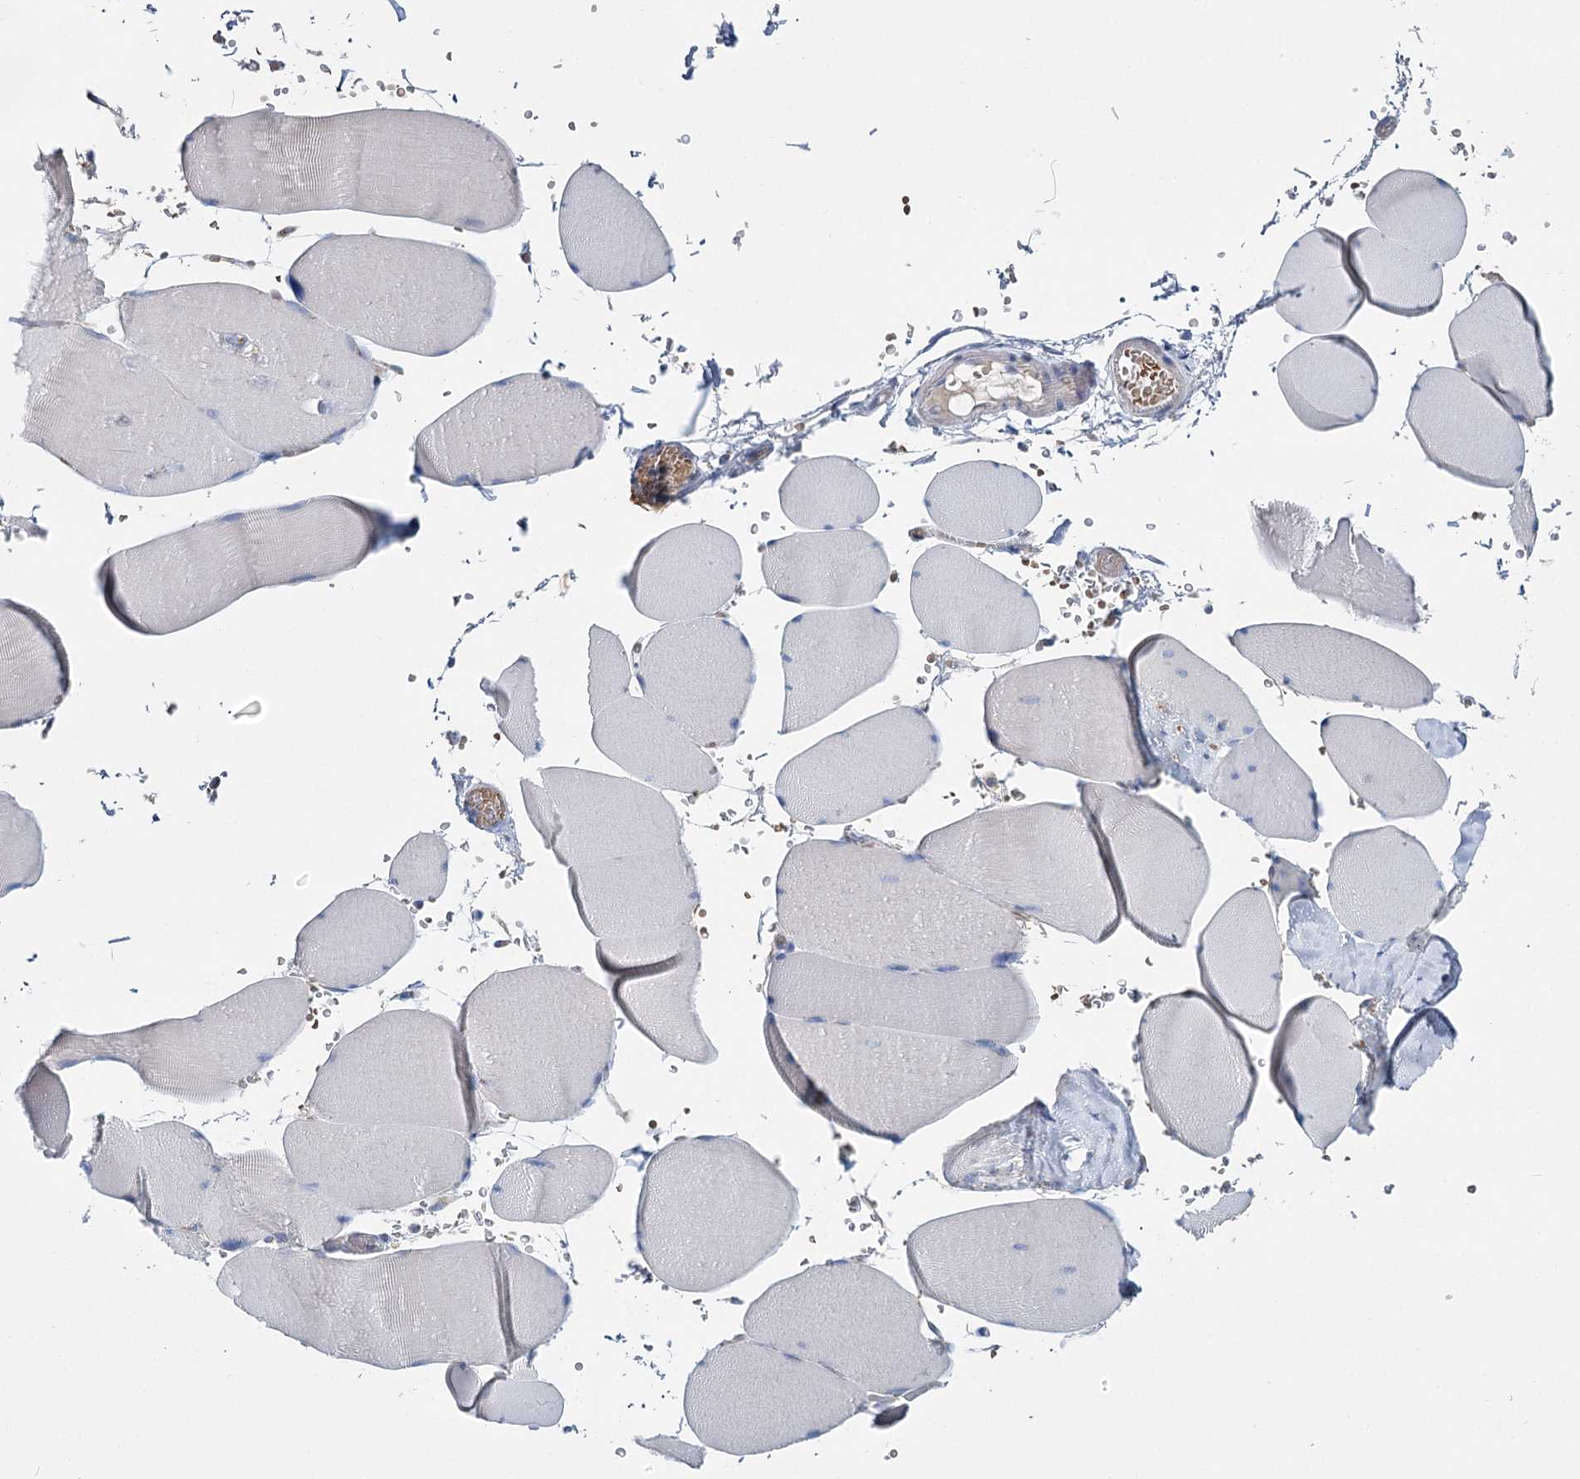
{"staining": {"intensity": "negative", "quantity": "none", "location": "none"}, "tissue": "skeletal muscle", "cell_type": "Myocytes", "image_type": "normal", "snomed": [{"axis": "morphology", "description": "Normal tissue, NOS"}, {"axis": "topography", "description": "Skeletal muscle"}, {"axis": "topography", "description": "Head-Neck"}], "caption": "A photomicrograph of skeletal muscle stained for a protein displays no brown staining in myocytes. Brightfield microscopy of immunohistochemistry (IHC) stained with DAB (3,3'-diaminobenzidine) (brown) and hematoxylin (blue), captured at high magnification.", "gene": "ANKRD16", "patient": {"sex": "male", "age": 66}}